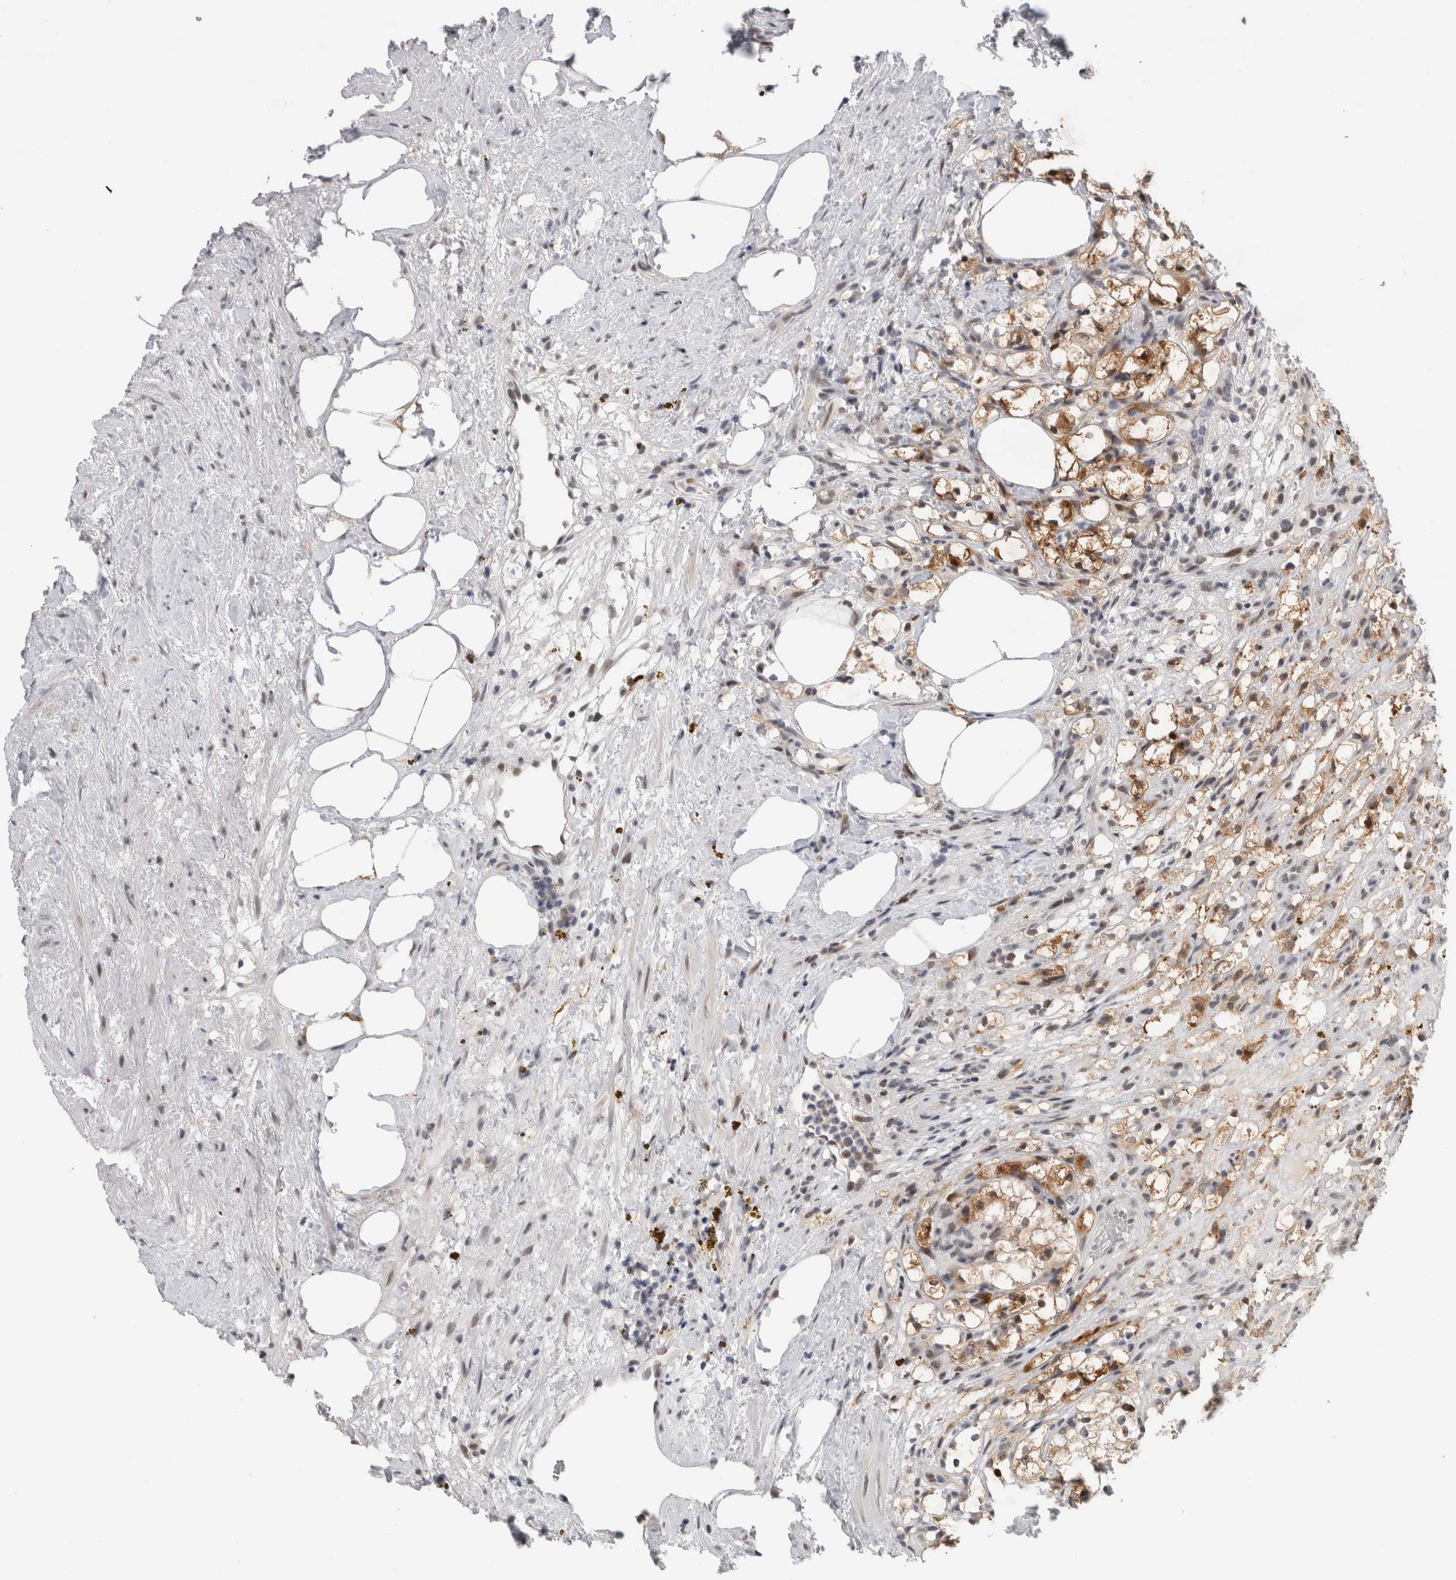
{"staining": {"intensity": "moderate", "quantity": ">75%", "location": "cytoplasmic/membranous"}, "tissue": "renal cancer", "cell_type": "Tumor cells", "image_type": "cancer", "snomed": [{"axis": "morphology", "description": "Adenocarcinoma, NOS"}, {"axis": "topography", "description": "Kidney"}], "caption": "A brown stain shows moderate cytoplasmic/membranous positivity of a protein in human renal cancer tumor cells.", "gene": "ZNF521", "patient": {"sex": "female", "age": 69}}